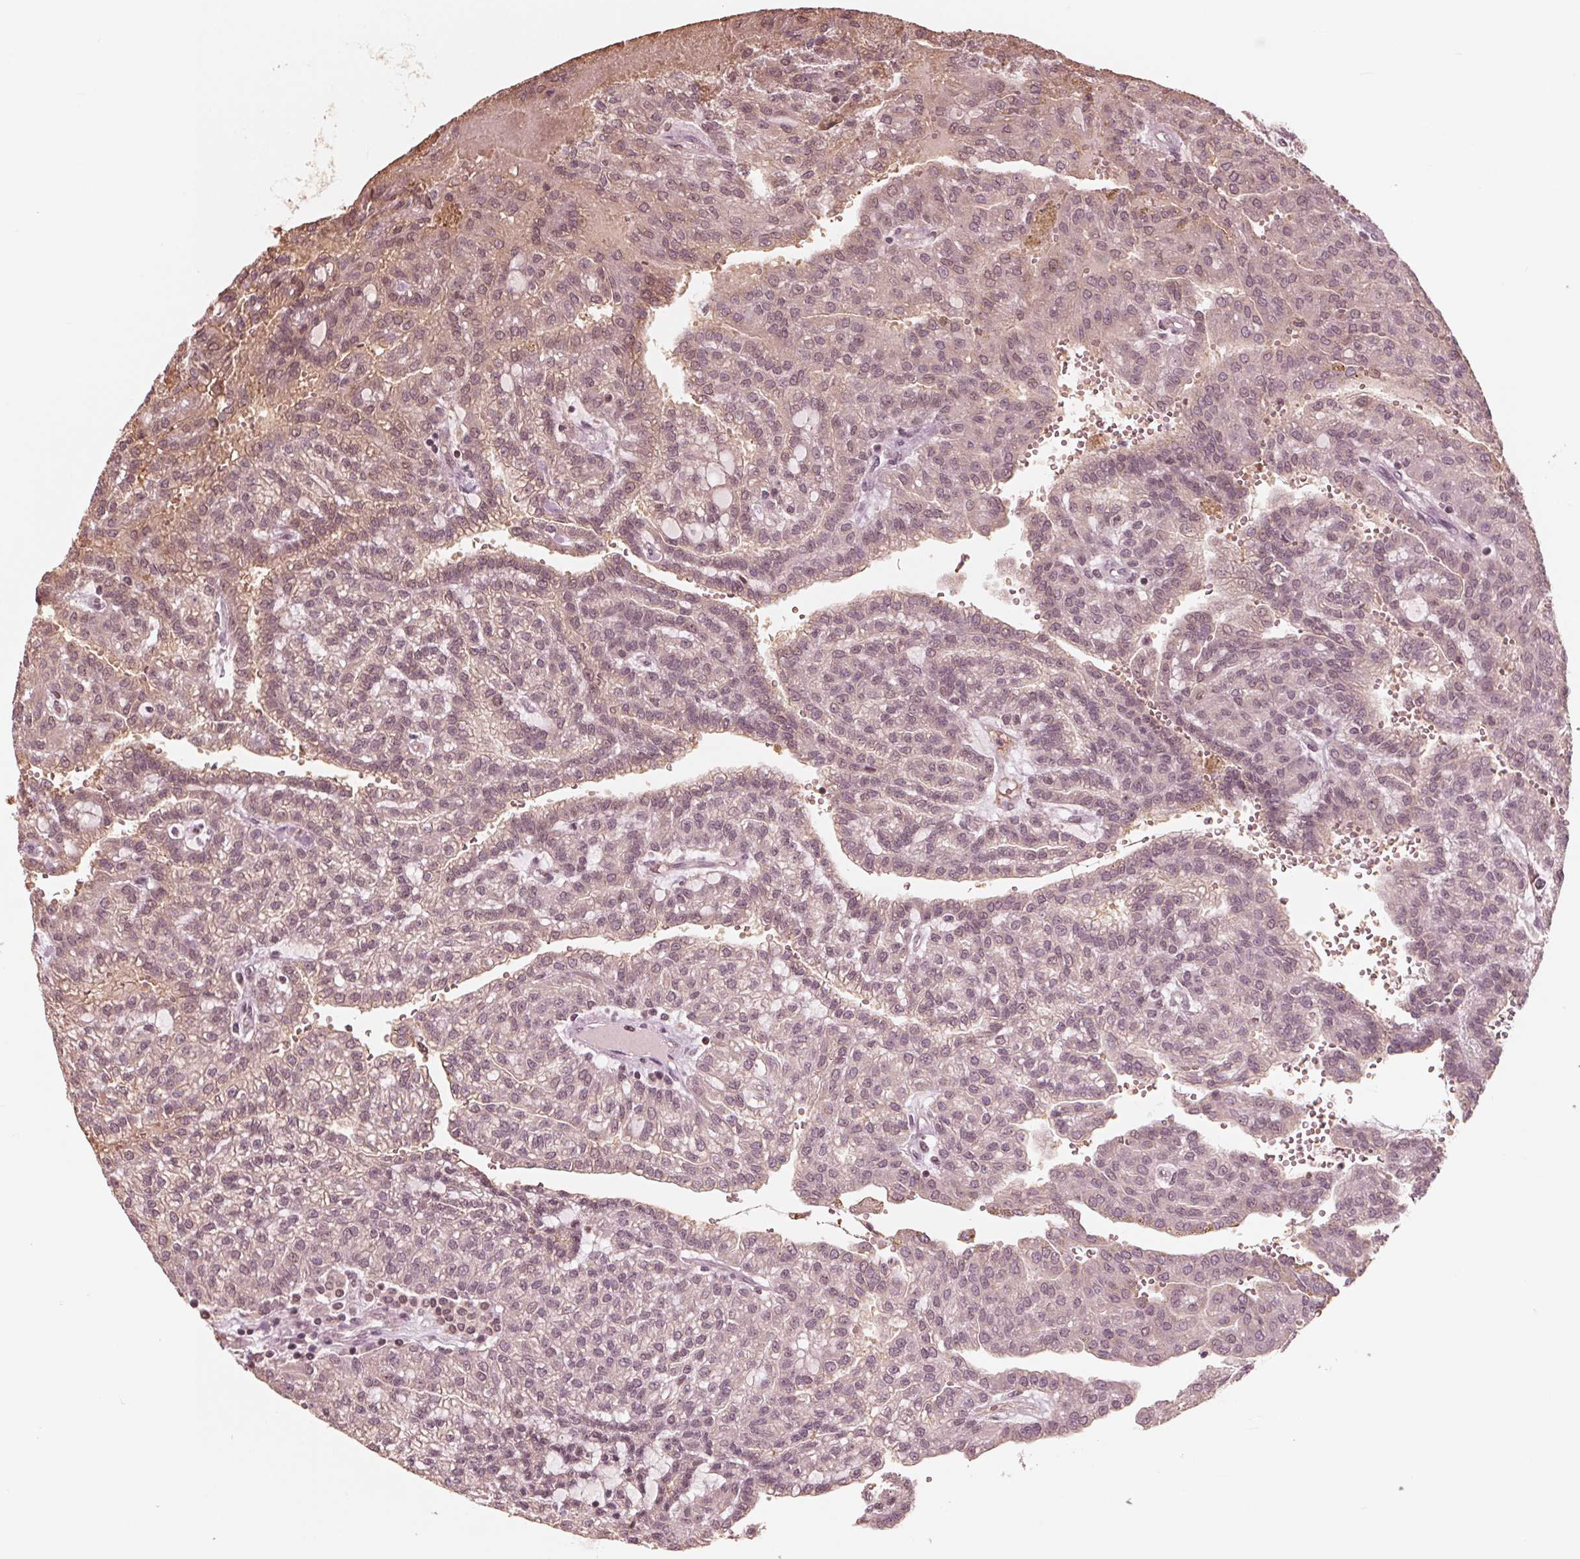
{"staining": {"intensity": "weak", "quantity": "25%-75%", "location": "nuclear"}, "tissue": "renal cancer", "cell_type": "Tumor cells", "image_type": "cancer", "snomed": [{"axis": "morphology", "description": "Adenocarcinoma, NOS"}, {"axis": "topography", "description": "Kidney"}], "caption": "This histopathology image exhibits IHC staining of renal cancer (adenocarcinoma), with low weak nuclear positivity in approximately 25%-75% of tumor cells.", "gene": "HIRIP3", "patient": {"sex": "male", "age": 63}}